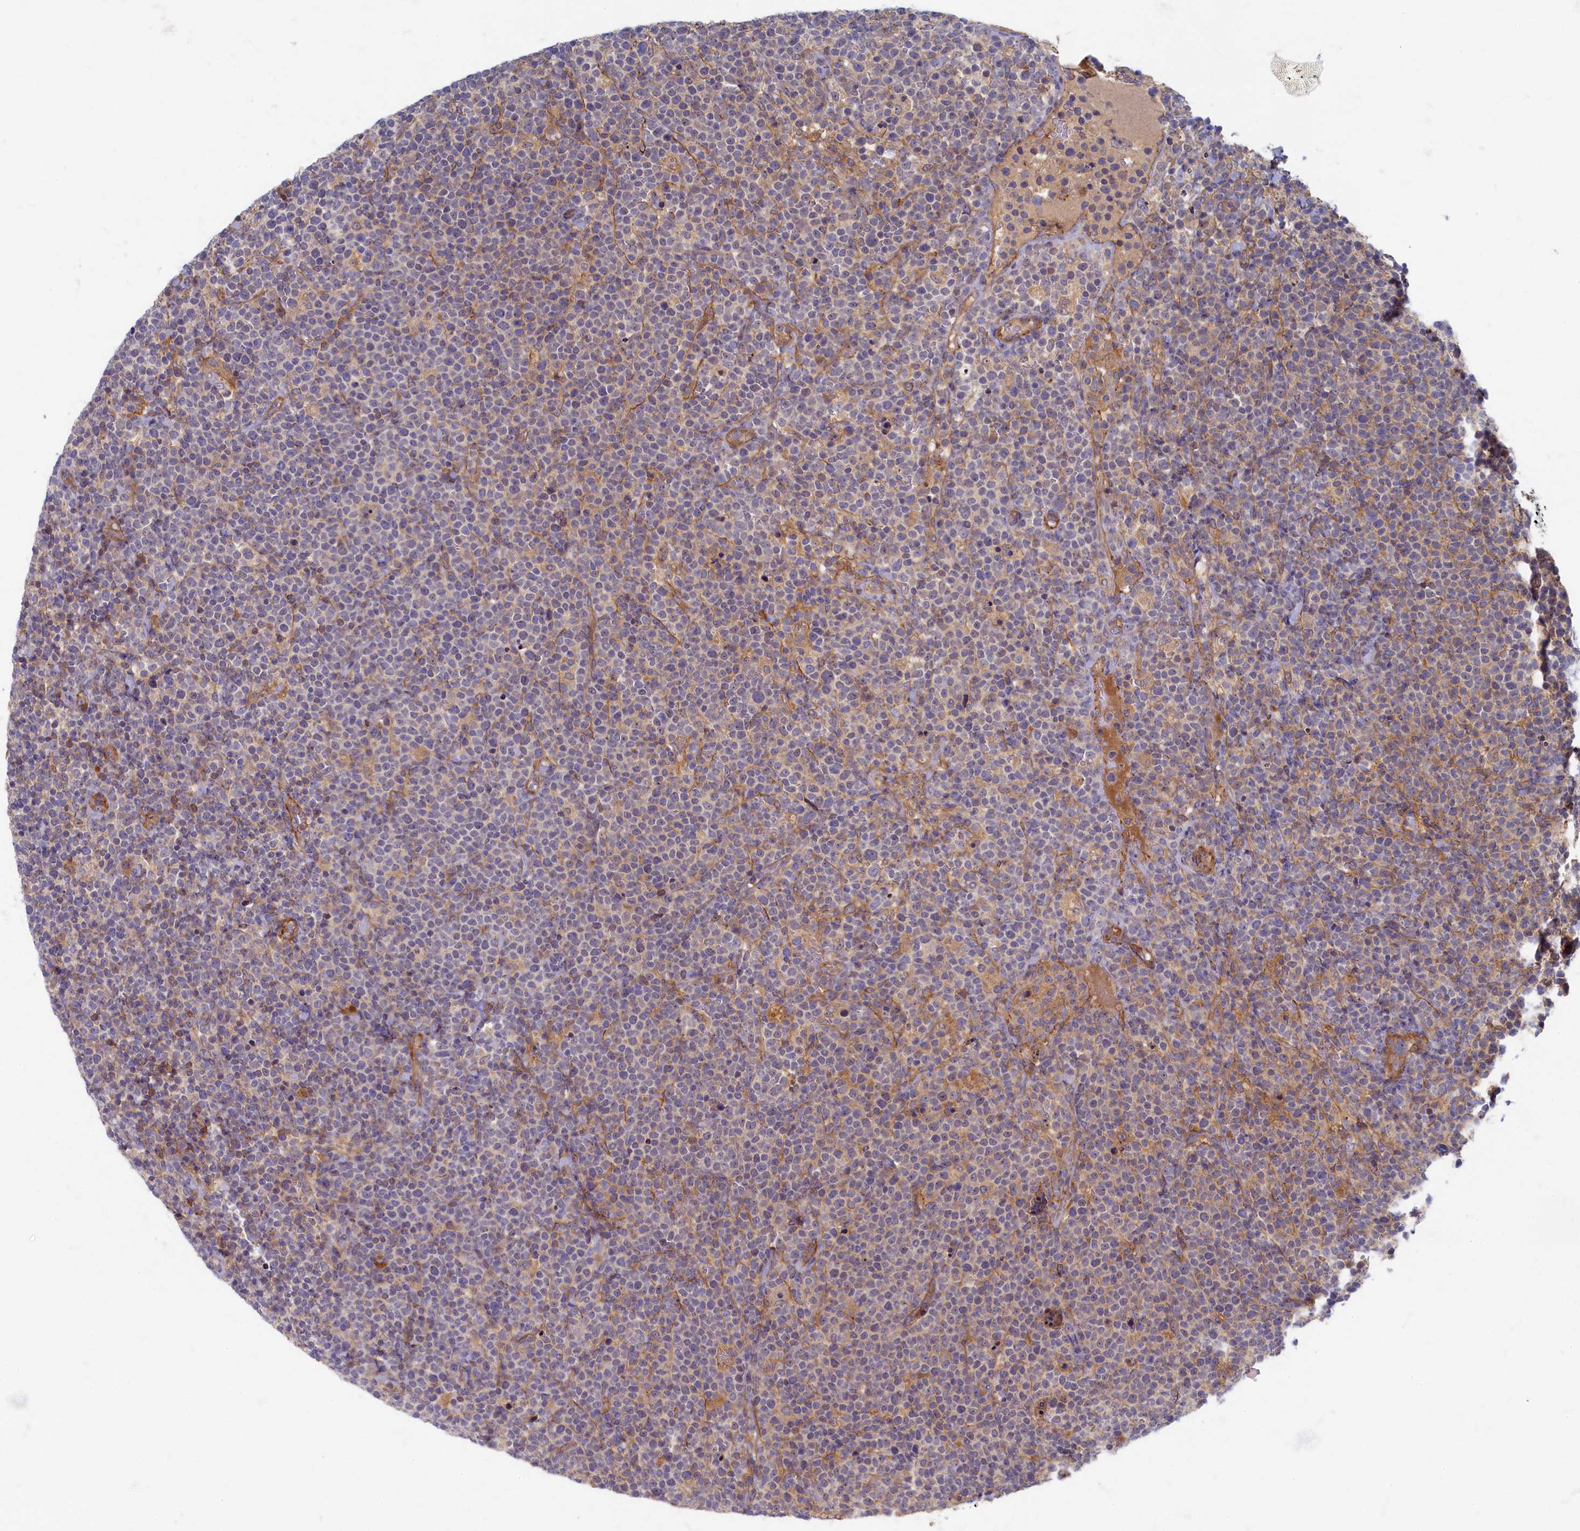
{"staining": {"intensity": "weak", "quantity": "<25%", "location": "cytoplasmic/membranous"}, "tissue": "lymphoma", "cell_type": "Tumor cells", "image_type": "cancer", "snomed": [{"axis": "morphology", "description": "Malignant lymphoma, non-Hodgkin's type, High grade"}, {"axis": "topography", "description": "Lymph node"}], "caption": "Tumor cells are negative for protein expression in human lymphoma.", "gene": "PSMG2", "patient": {"sex": "male", "age": 61}}